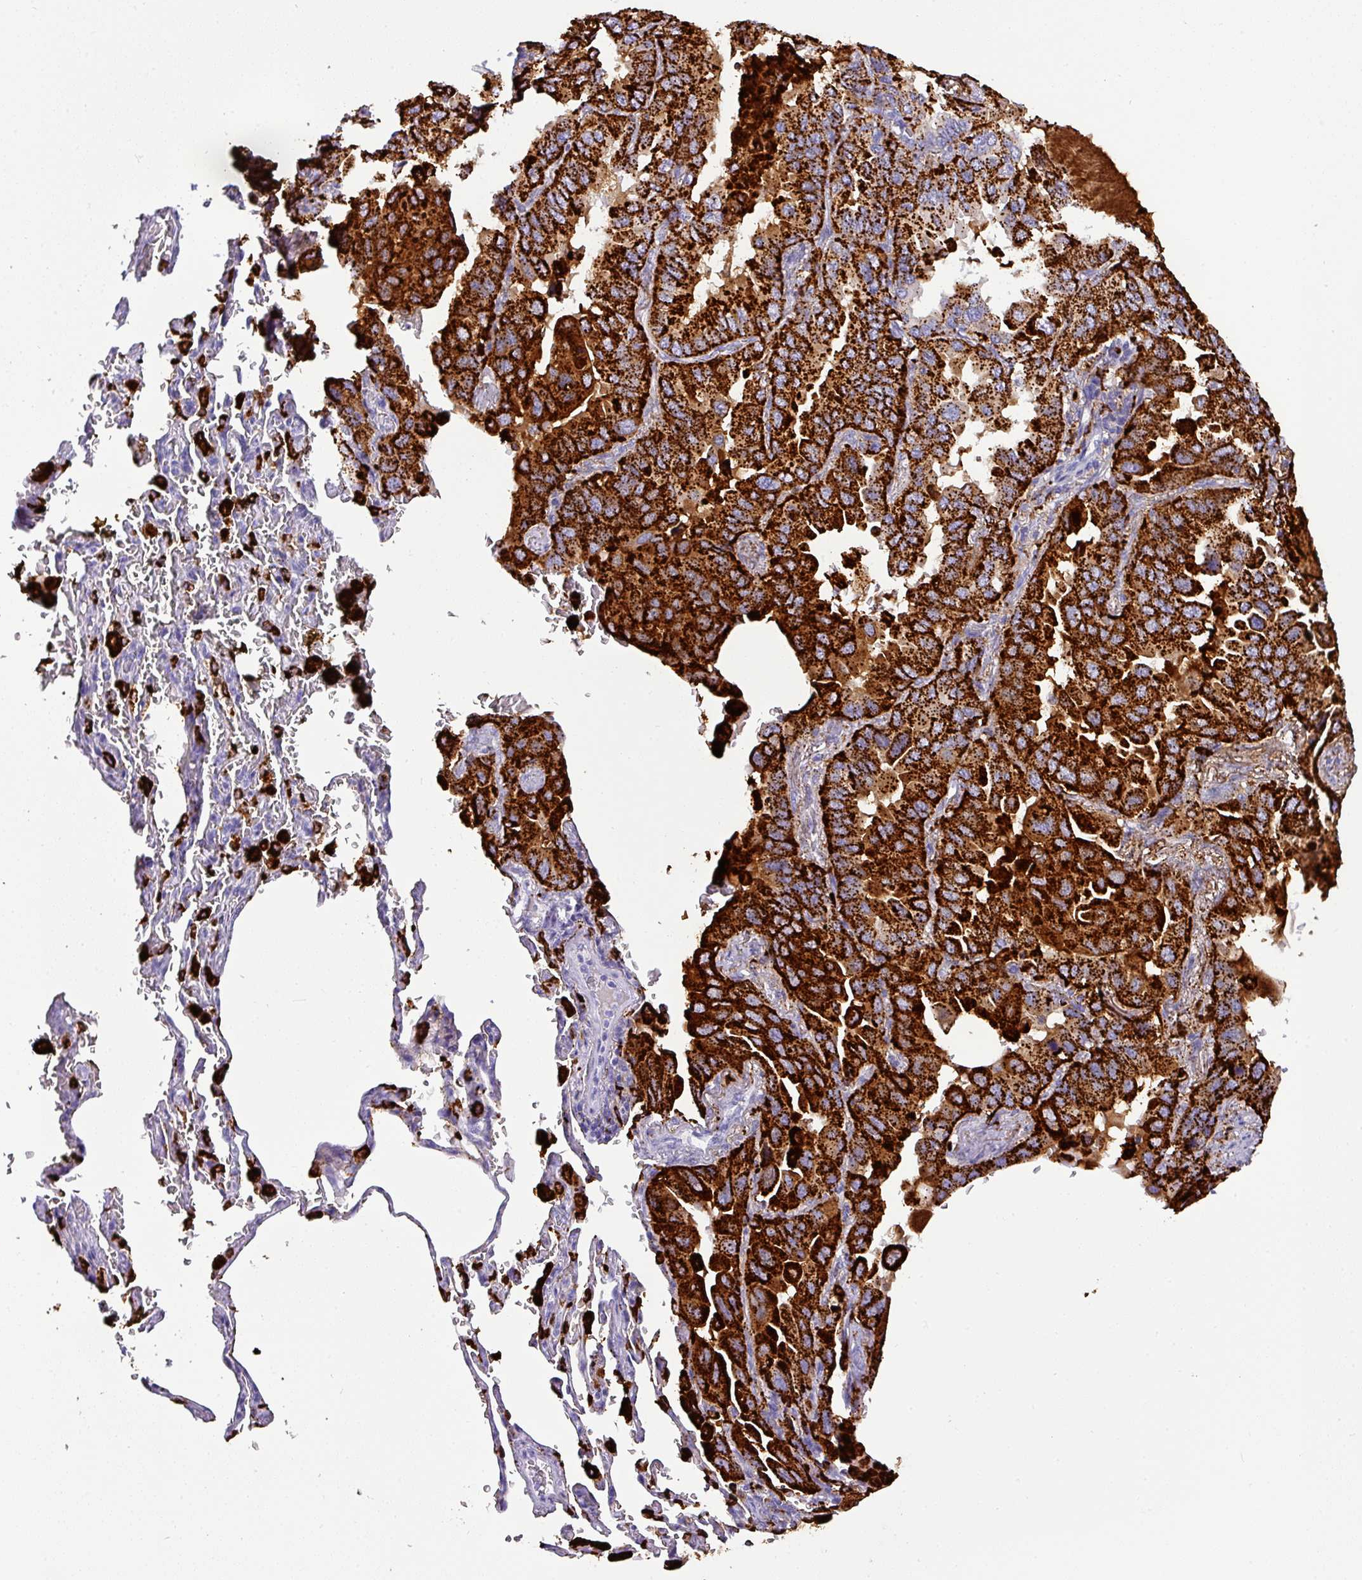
{"staining": {"intensity": "strong", "quantity": ">75%", "location": "cytoplasmic/membranous"}, "tissue": "lung cancer", "cell_type": "Tumor cells", "image_type": "cancer", "snomed": [{"axis": "morphology", "description": "Adenocarcinoma, NOS"}, {"axis": "topography", "description": "Lung"}], "caption": "The photomicrograph displays staining of lung cancer (adenocarcinoma), revealing strong cytoplasmic/membranous protein staining (brown color) within tumor cells. The staining was performed using DAB (3,3'-diaminobenzidine) to visualize the protein expression in brown, while the nuclei were stained in blue with hematoxylin (Magnification: 20x).", "gene": "NAPSA", "patient": {"sex": "male", "age": 64}}